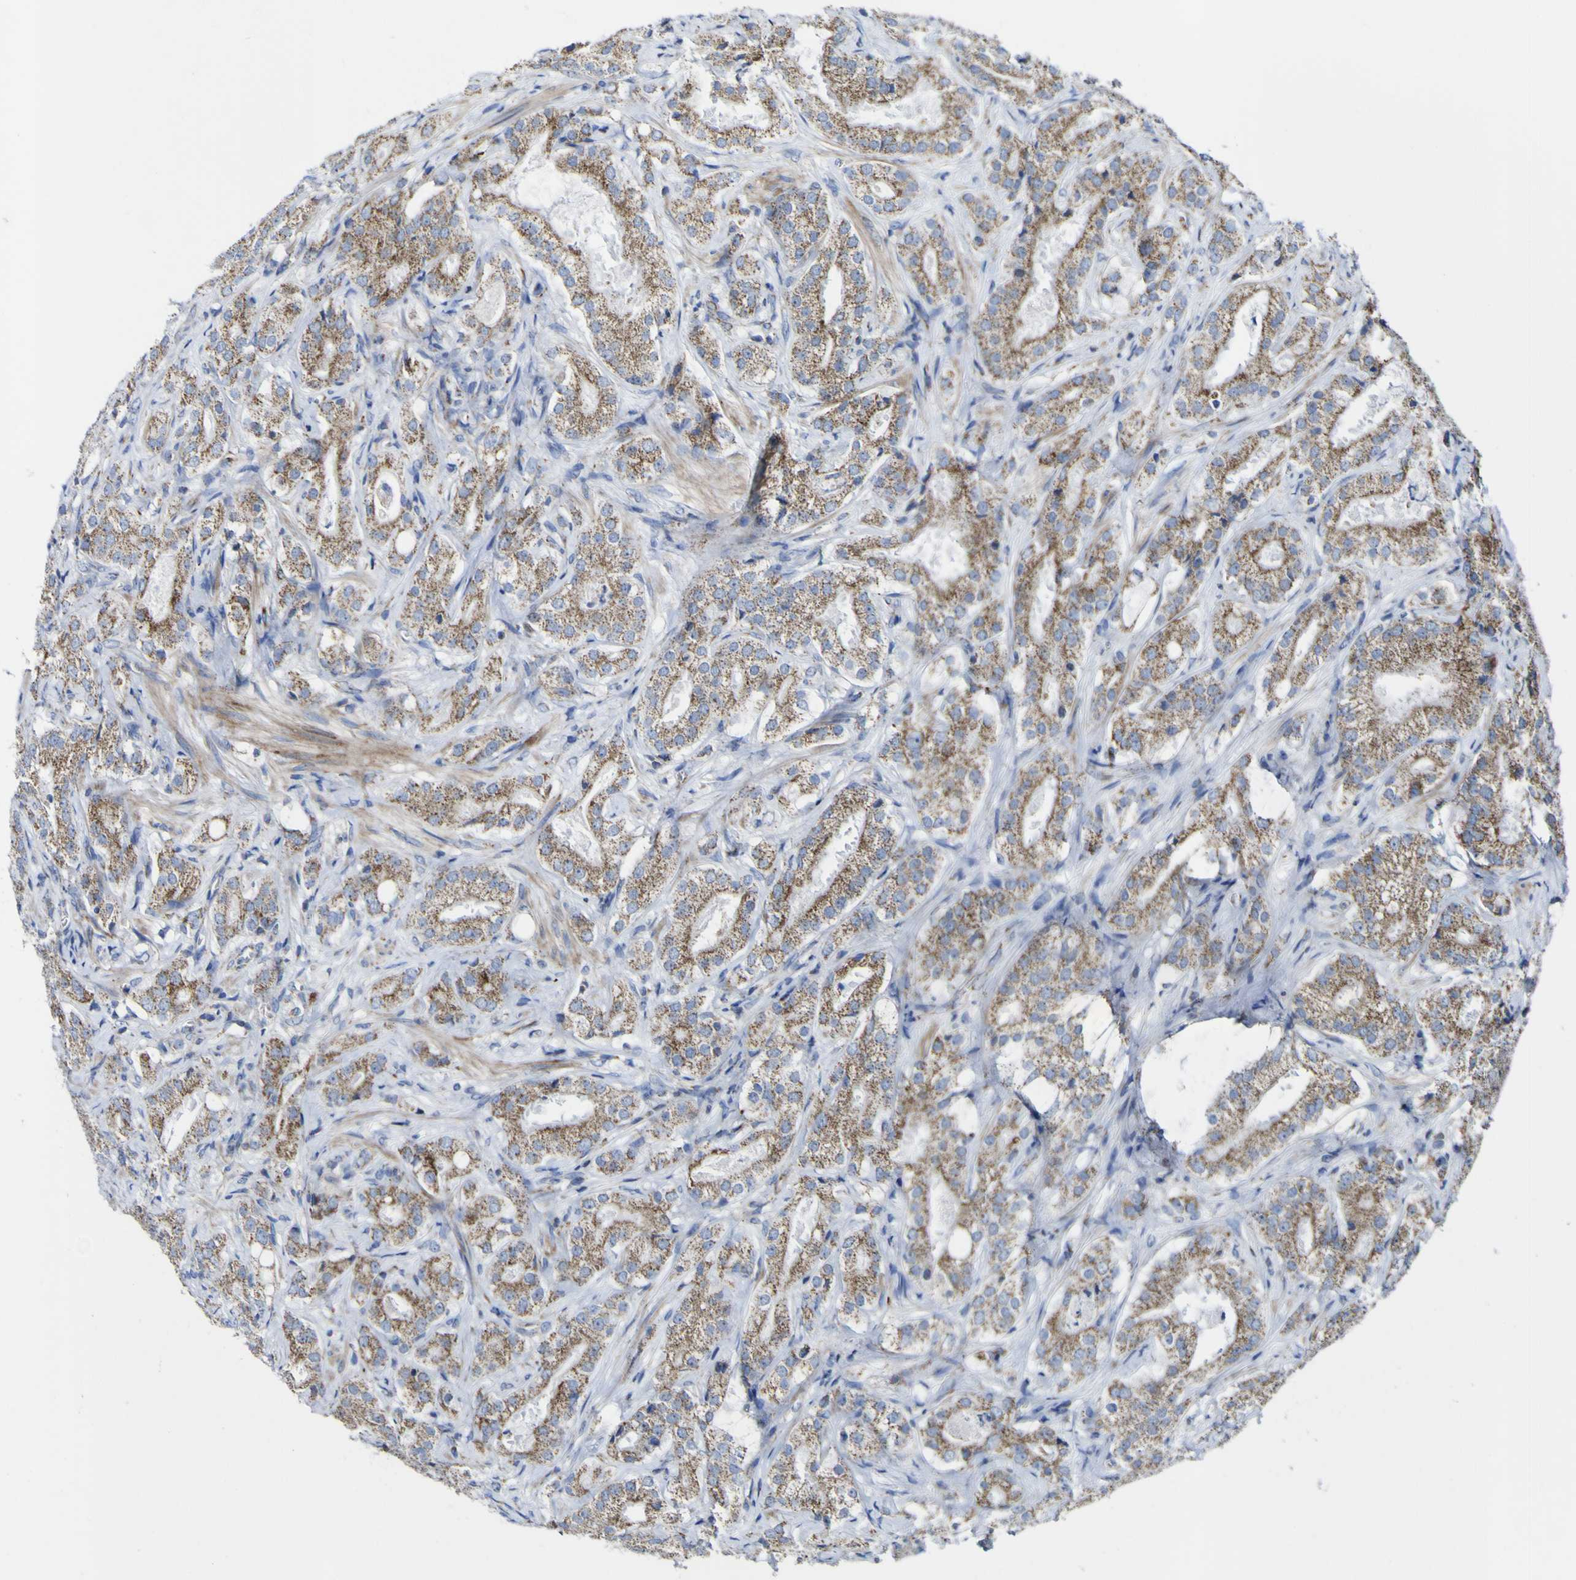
{"staining": {"intensity": "moderate", "quantity": ">75%", "location": "cytoplasmic/membranous"}, "tissue": "prostate cancer", "cell_type": "Tumor cells", "image_type": "cancer", "snomed": [{"axis": "morphology", "description": "Adenocarcinoma, High grade"}, {"axis": "topography", "description": "Prostate"}], "caption": "Brown immunohistochemical staining in prostate cancer (high-grade adenocarcinoma) reveals moderate cytoplasmic/membranous positivity in about >75% of tumor cells.", "gene": "CCDC90B", "patient": {"sex": "male", "age": 64}}